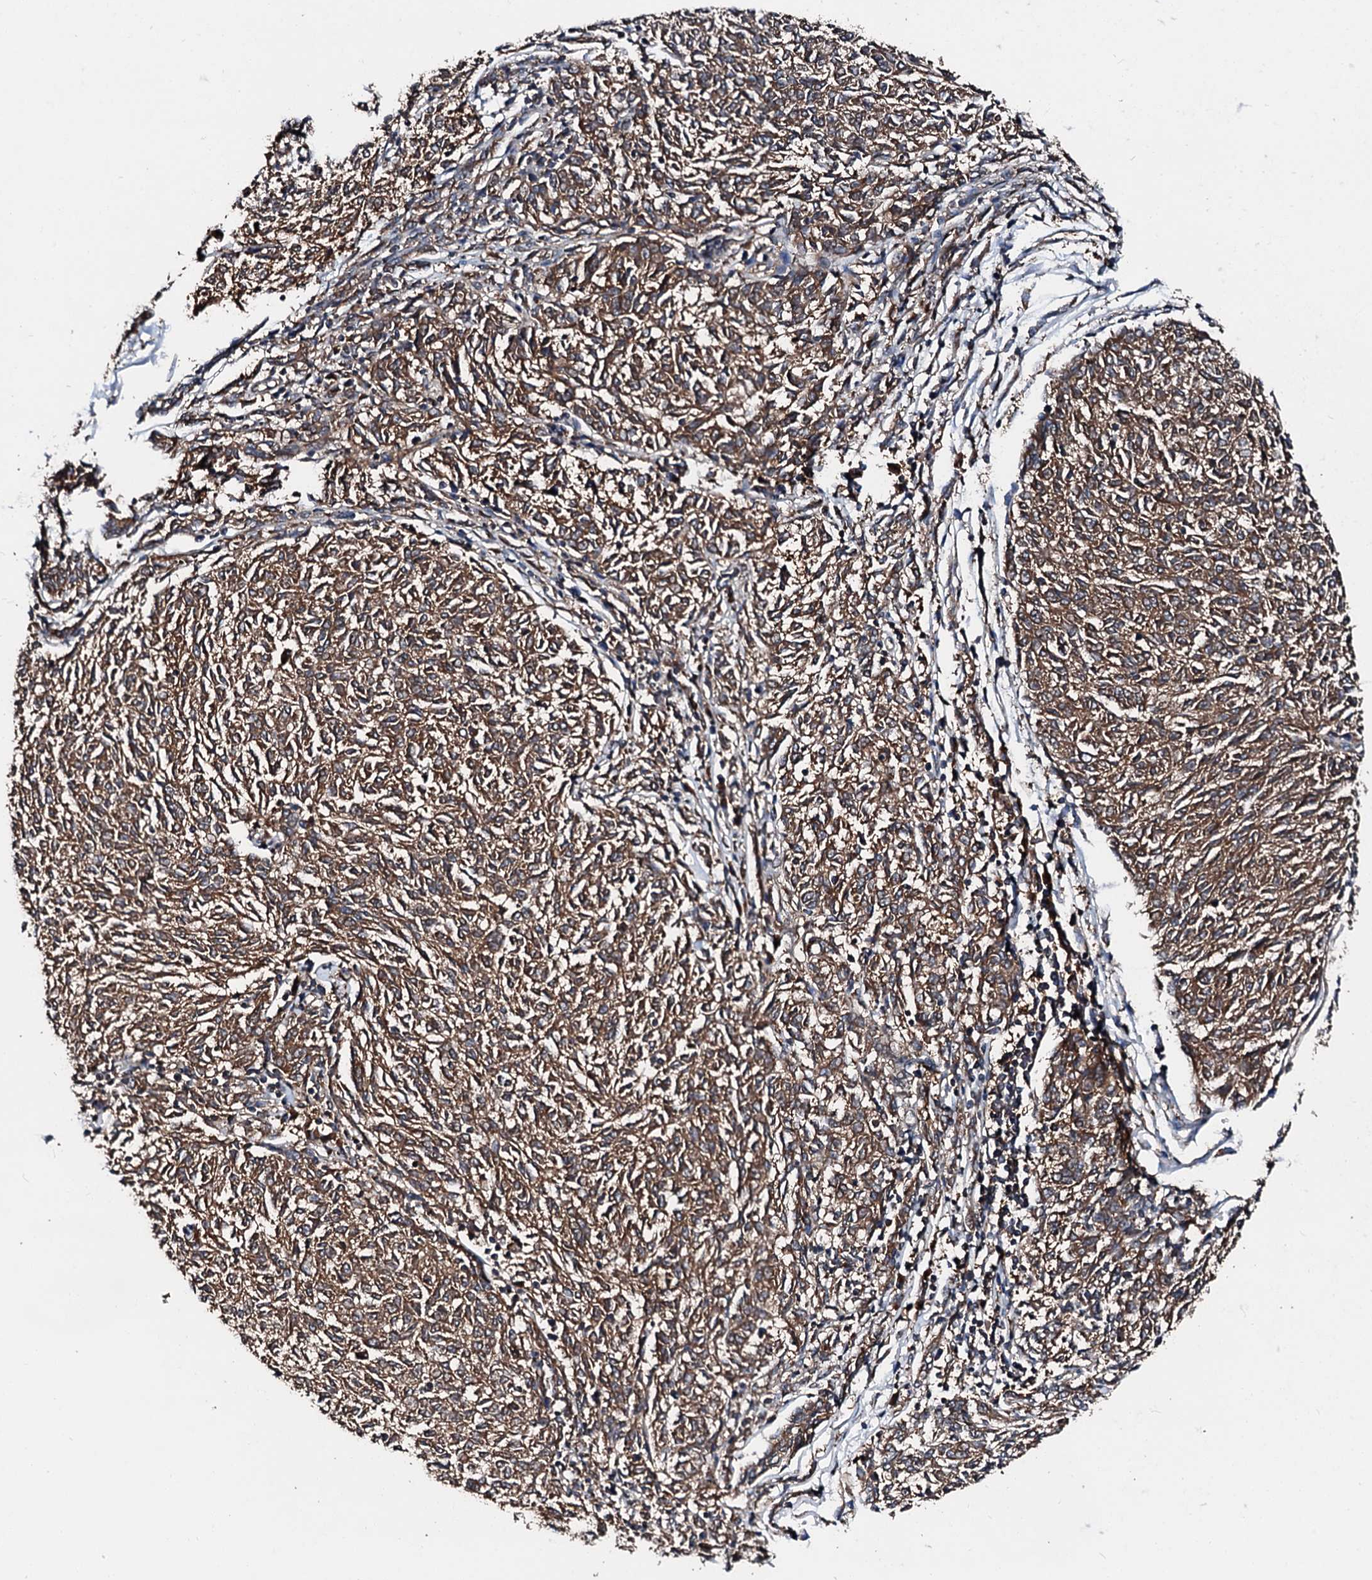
{"staining": {"intensity": "moderate", "quantity": ">75%", "location": "cytoplasmic/membranous"}, "tissue": "melanoma", "cell_type": "Tumor cells", "image_type": "cancer", "snomed": [{"axis": "morphology", "description": "Malignant melanoma, NOS"}, {"axis": "topography", "description": "Skin"}], "caption": "This is a histology image of immunohistochemistry (IHC) staining of melanoma, which shows moderate staining in the cytoplasmic/membranous of tumor cells.", "gene": "FGD4", "patient": {"sex": "female", "age": 72}}